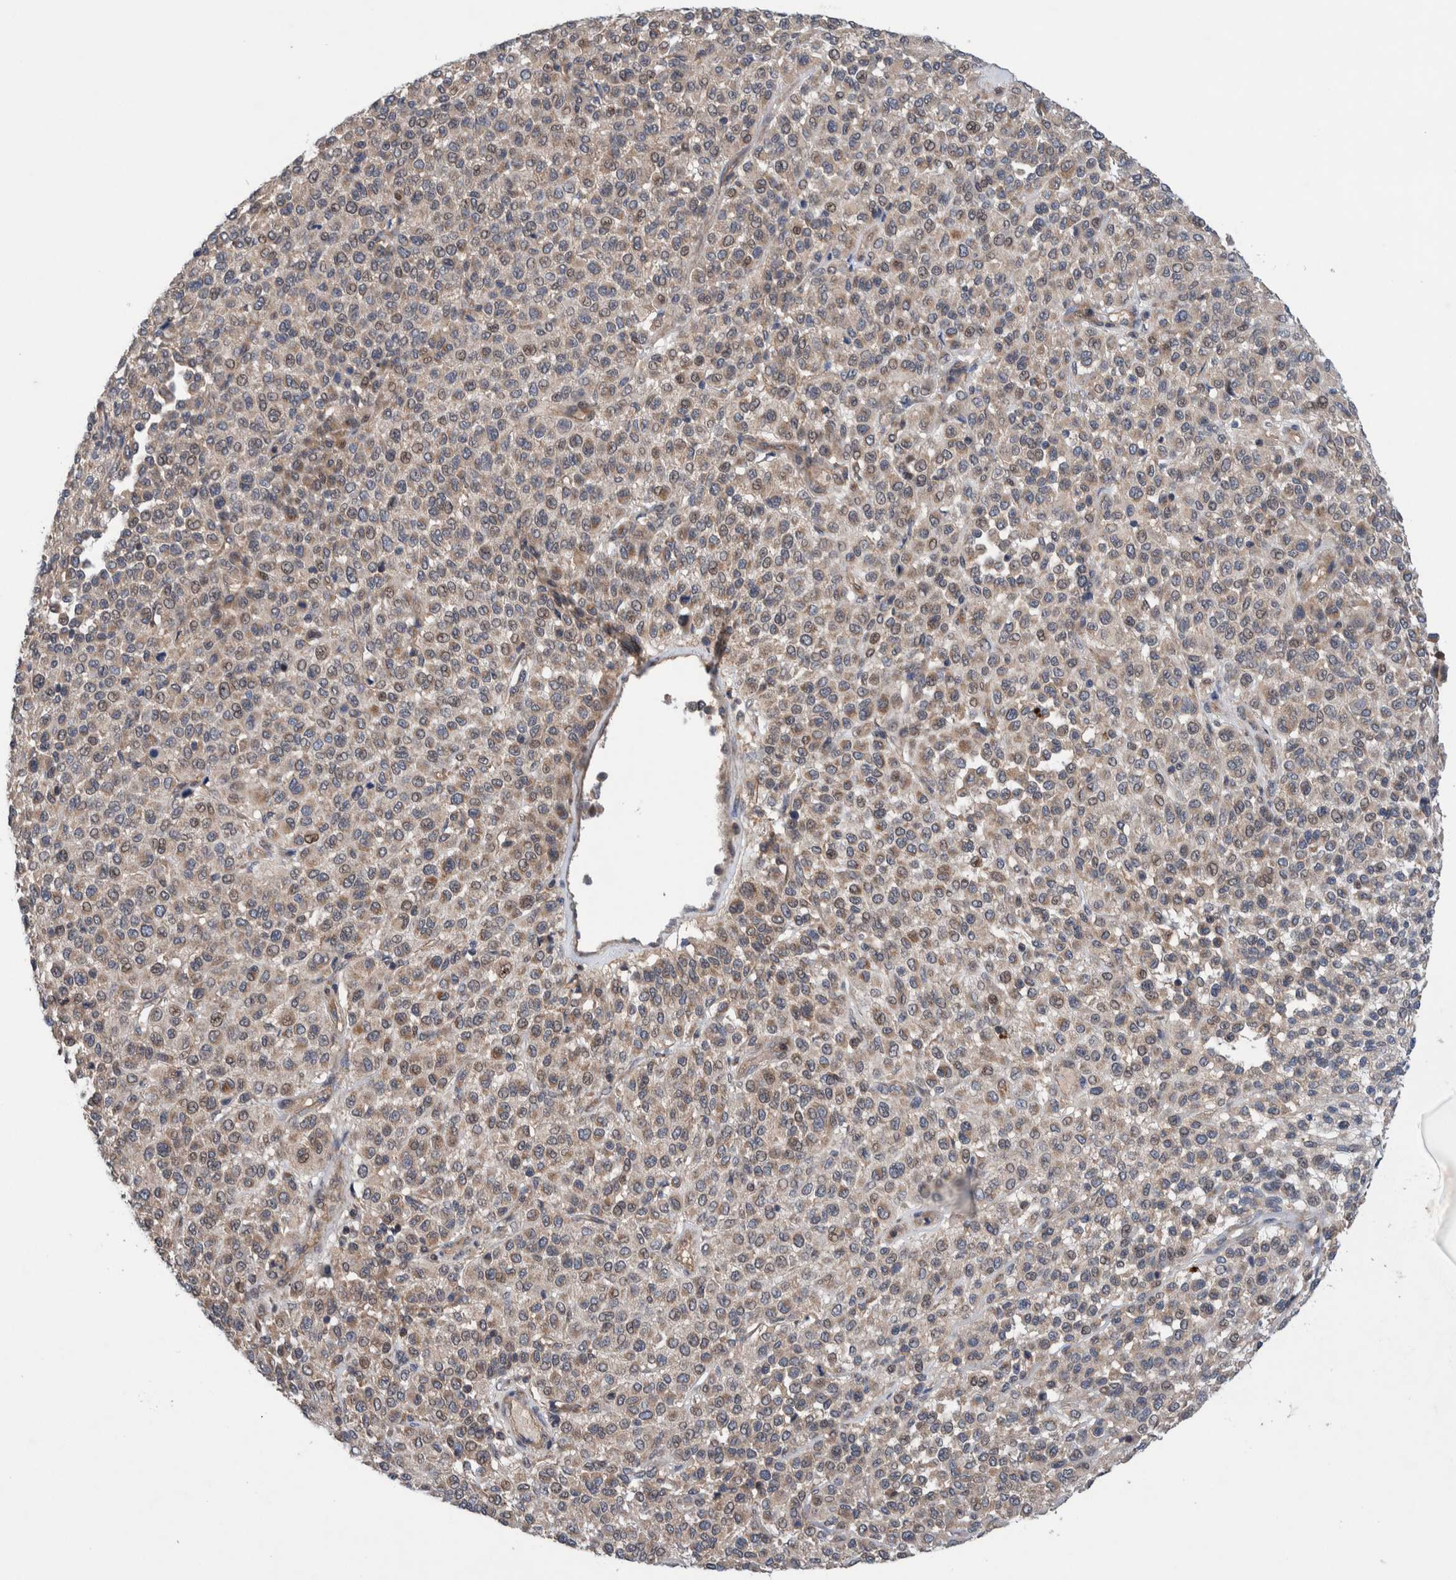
{"staining": {"intensity": "weak", "quantity": "25%-75%", "location": "cytoplasmic/membranous"}, "tissue": "melanoma", "cell_type": "Tumor cells", "image_type": "cancer", "snomed": [{"axis": "morphology", "description": "Malignant melanoma, Metastatic site"}, {"axis": "topography", "description": "Pancreas"}], "caption": "Melanoma stained for a protein (brown) demonstrates weak cytoplasmic/membranous positive staining in approximately 25%-75% of tumor cells.", "gene": "PIK3R6", "patient": {"sex": "female", "age": 30}}